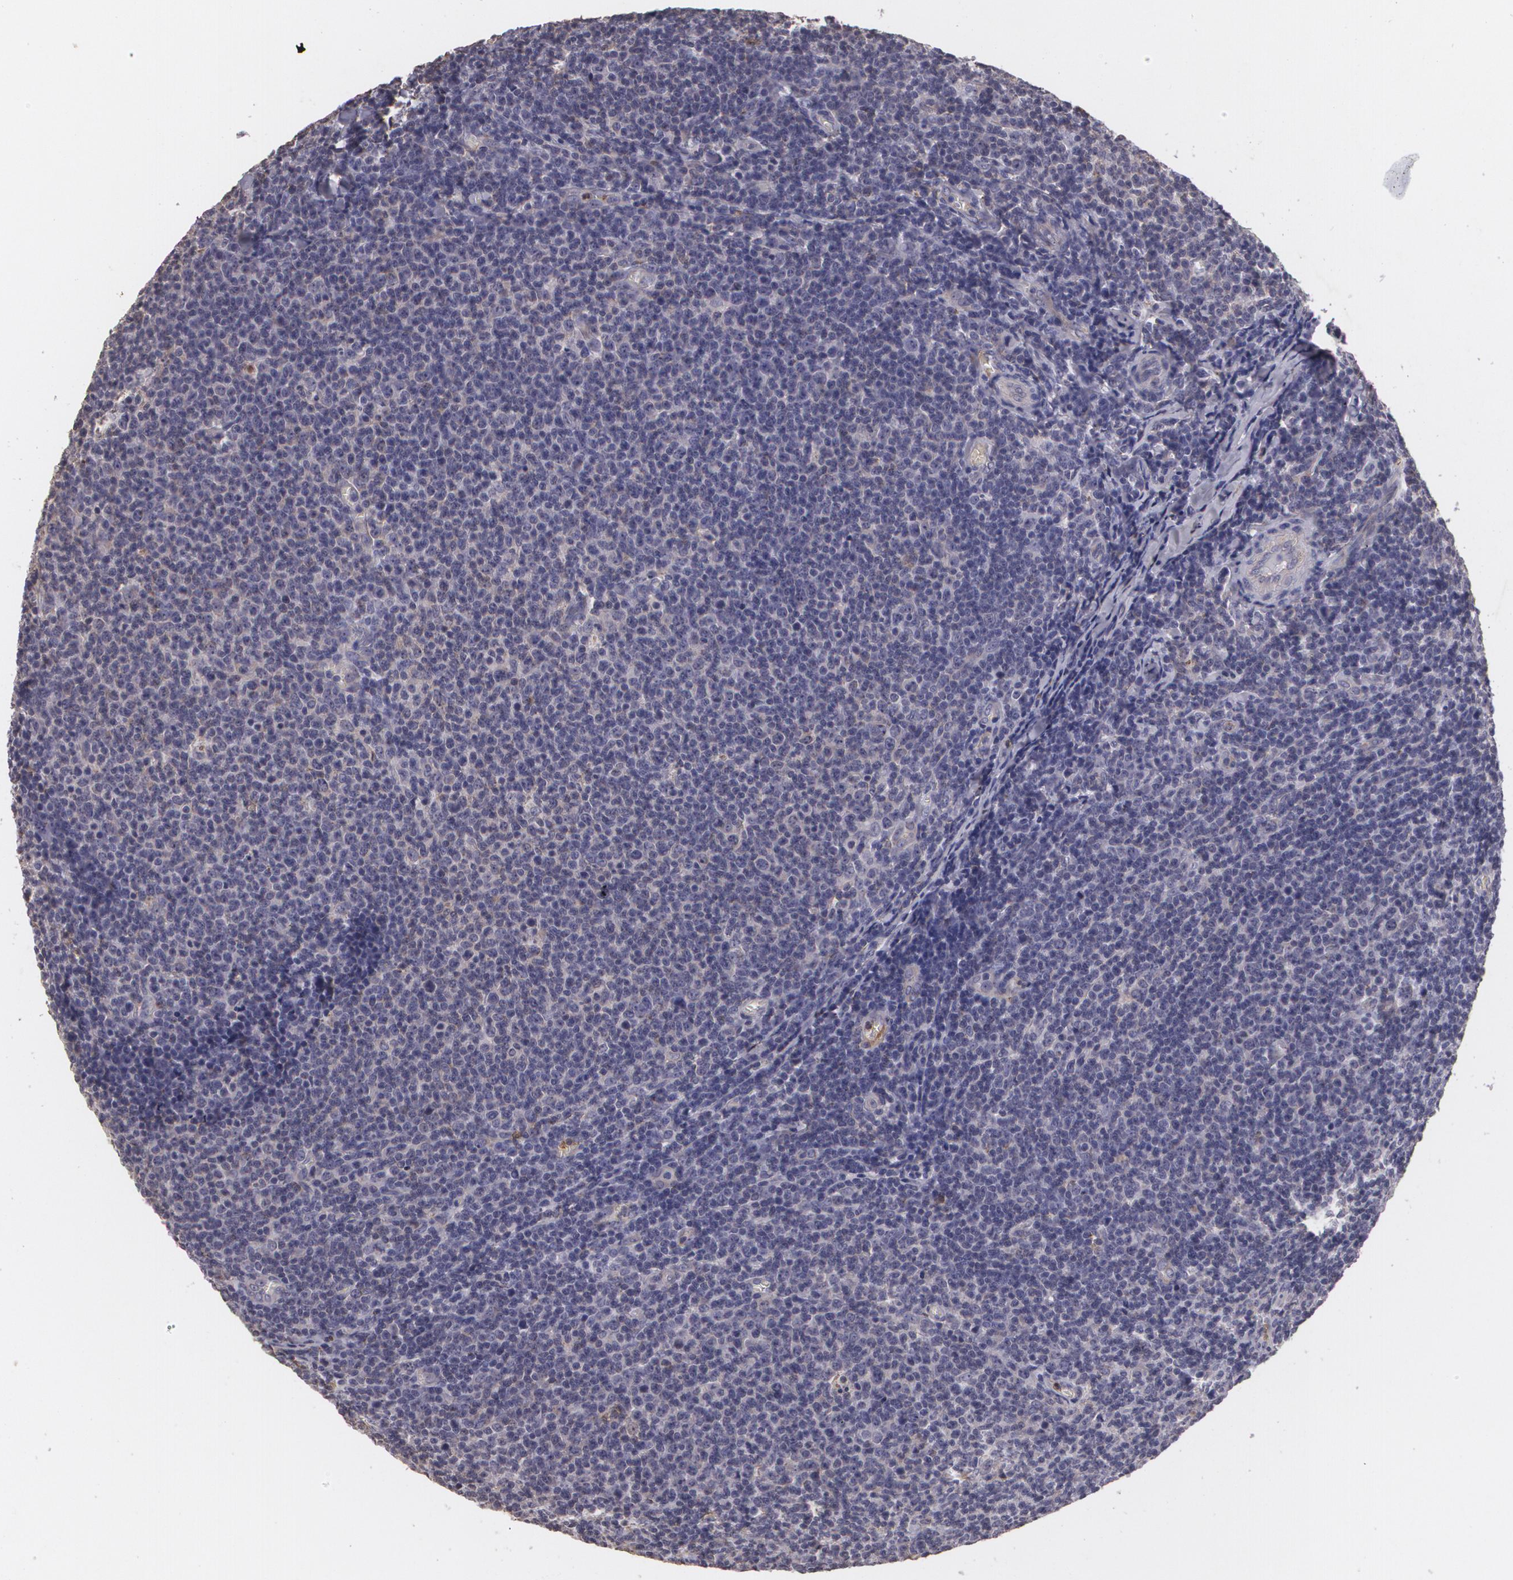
{"staining": {"intensity": "negative", "quantity": "none", "location": "none"}, "tissue": "lymphoma", "cell_type": "Tumor cells", "image_type": "cancer", "snomed": [{"axis": "morphology", "description": "Malignant lymphoma, non-Hodgkin's type, Low grade"}, {"axis": "topography", "description": "Lymph node"}], "caption": "DAB (3,3'-diaminobenzidine) immunohistochemical staining of human low-grade malignant lymphoma, non-Hodgkin's type shows no significant positivity in tumor cells.", "gene": "KCNA4", "patient": {"sex": "male", "age": 74}}